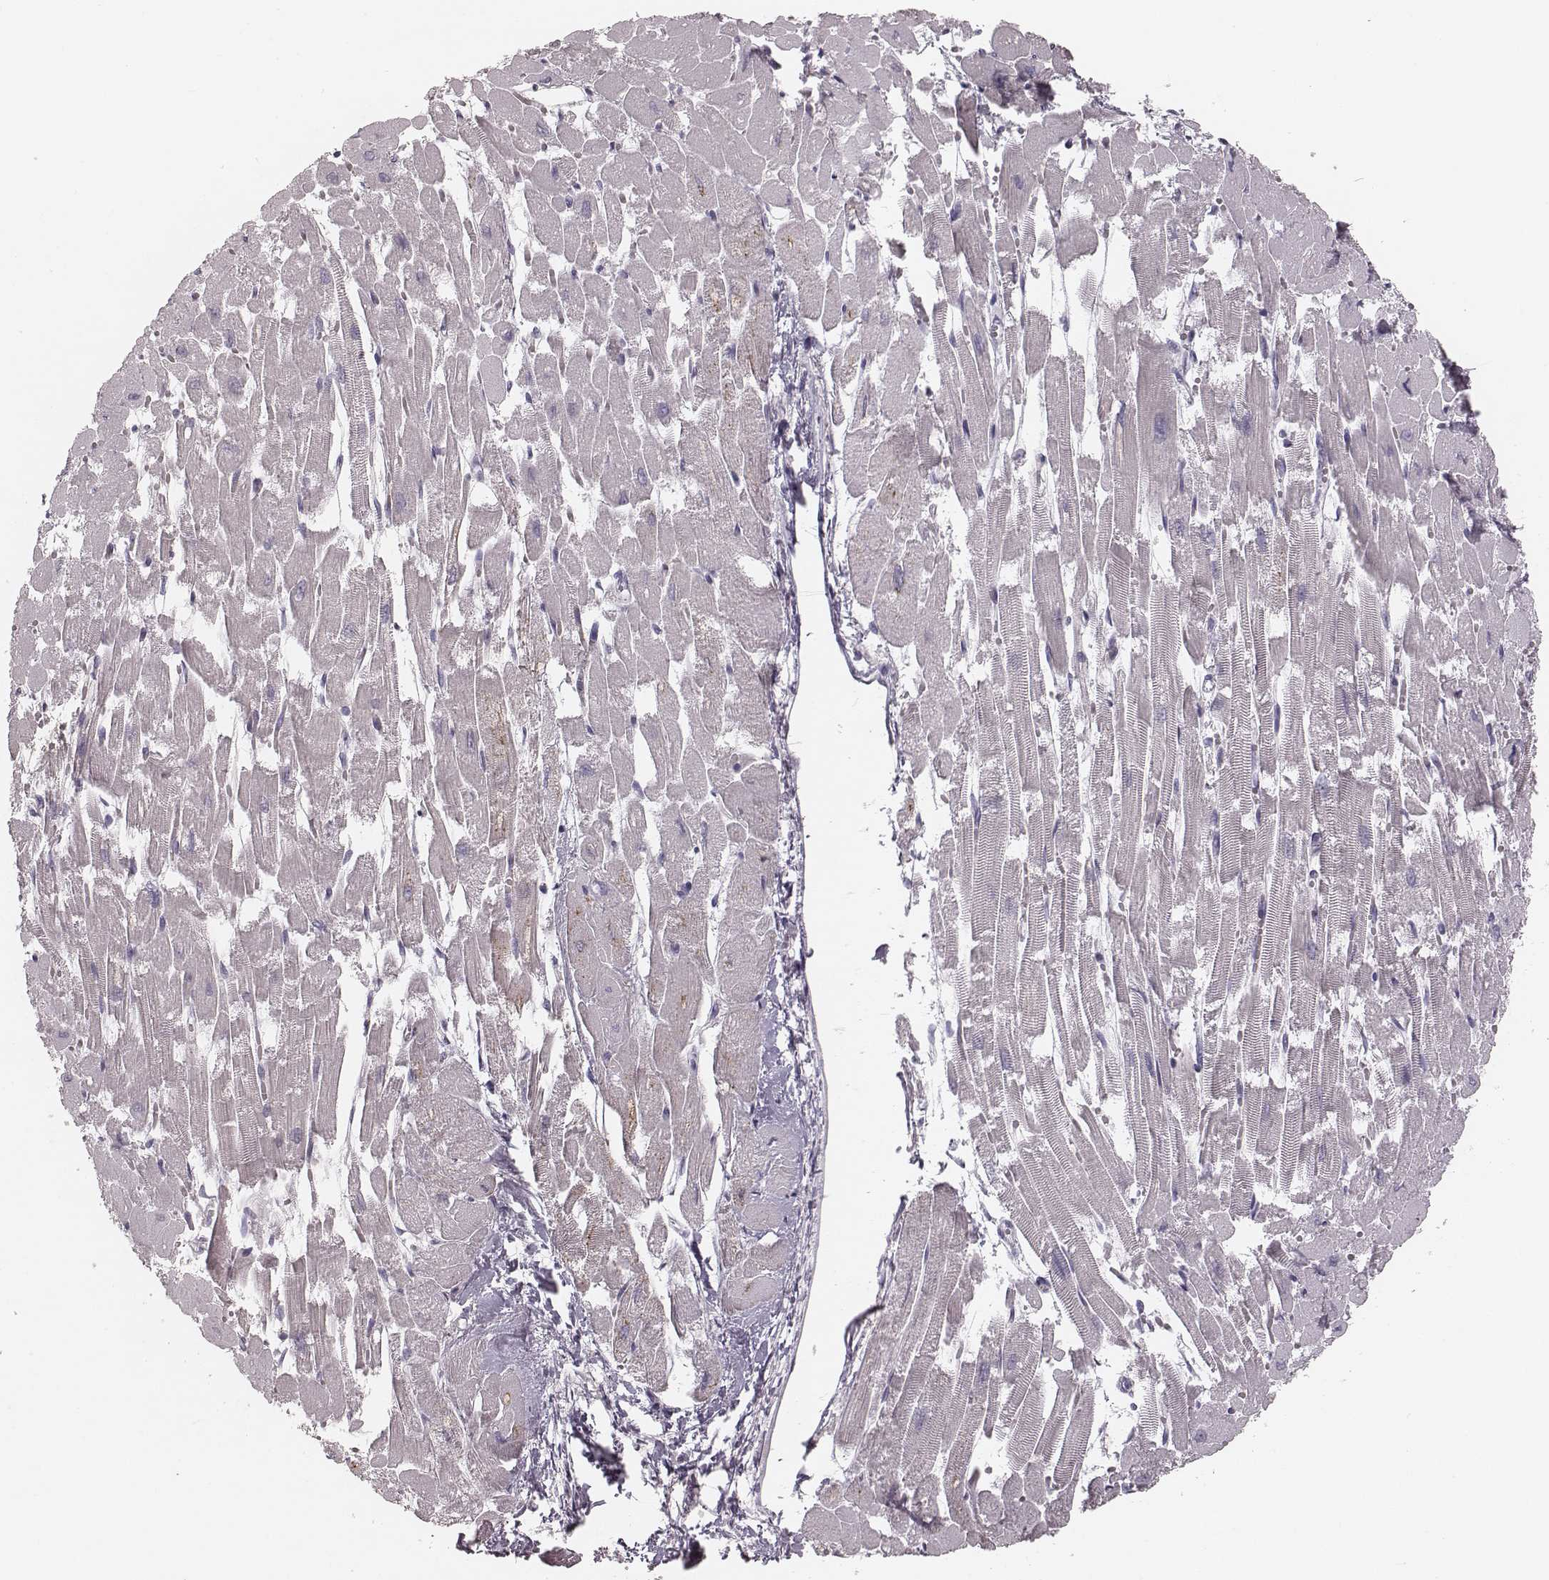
{"staining": {"intensity": "moderate", "quantity": "<25%", "location": "cytoplasmic/membranous"}, "tissue": "heart muscle", "cell_type": "Cardiomyocytes", "image_type": "normal", "snomed": [{"axis": "morphology", "description": "Normal tissue, NOS"}, {"axis": "topography", "description": "Heart"}], "caption": "IHC micrograph of benign heart muscle stained for a protein (brown), which shows low levels of moderate cytoplasmic/membranous staining in about <25% of cardiomyocytes.", "gene": "SPA17", "patient": {"sex": "female", "age": 52}}